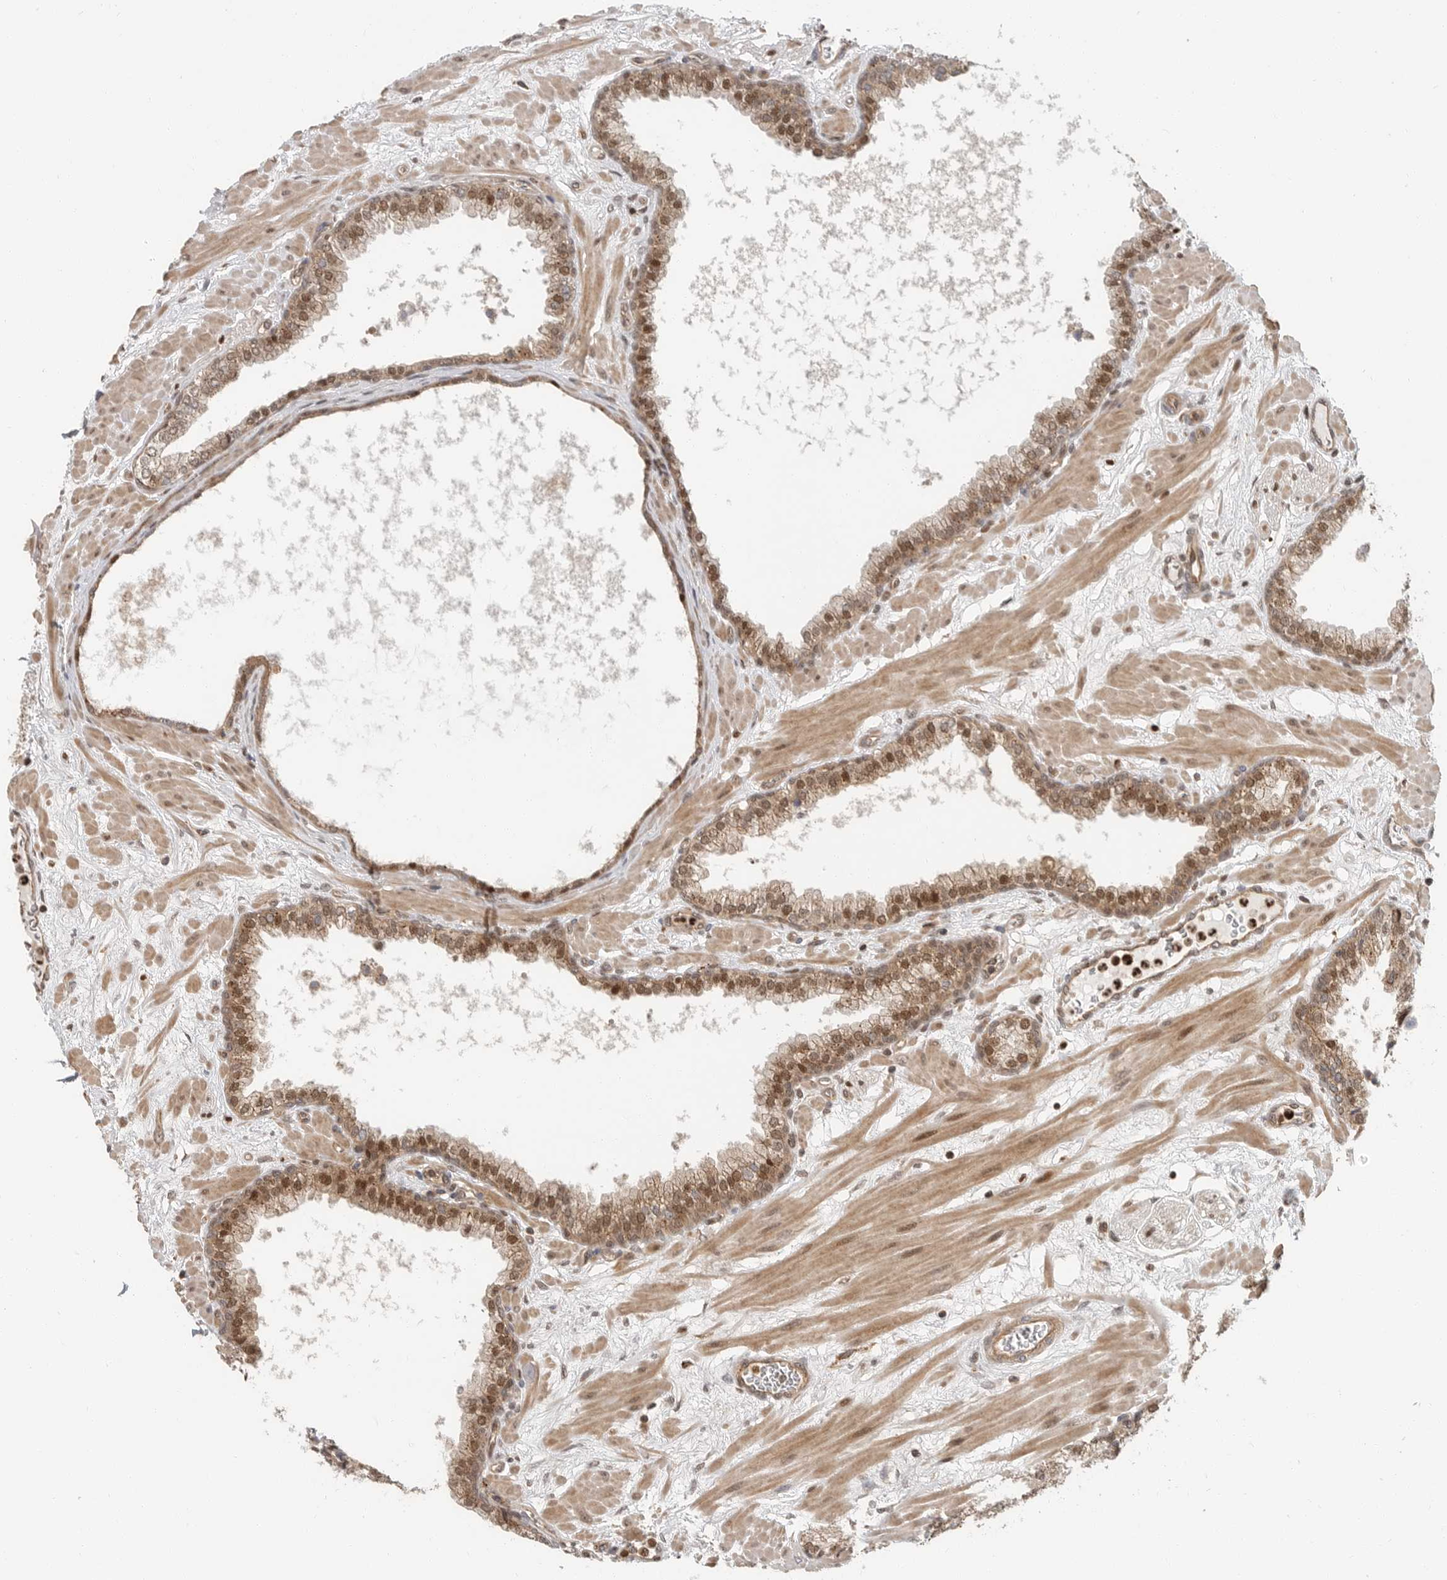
{"staining": {"intensity": "moderate", "quantity": ">75%", "location": "cytoplasmic/membranous,nuclear"}, "tissue": "prostate", "cell_type": "Glandular cells", "image_type": "normal", "snomed": [{"axis": "morphology", "description": "Normal tissue, NOS"}, {"axis": "morphology", "description": "Urothelial carcinoma, Low grade"}, {"axis": "topography", "description": "Urinary bladder"}, {"axis": "topography", "description": "Prostate"}], "caption": "A brown stain shows moderate cytoplasmic/membranous,nuclear positivity of a protein in glandular cells of normal prostate.", "gene": "STRAP", "patient": {"sex": "male", "age": 60}}